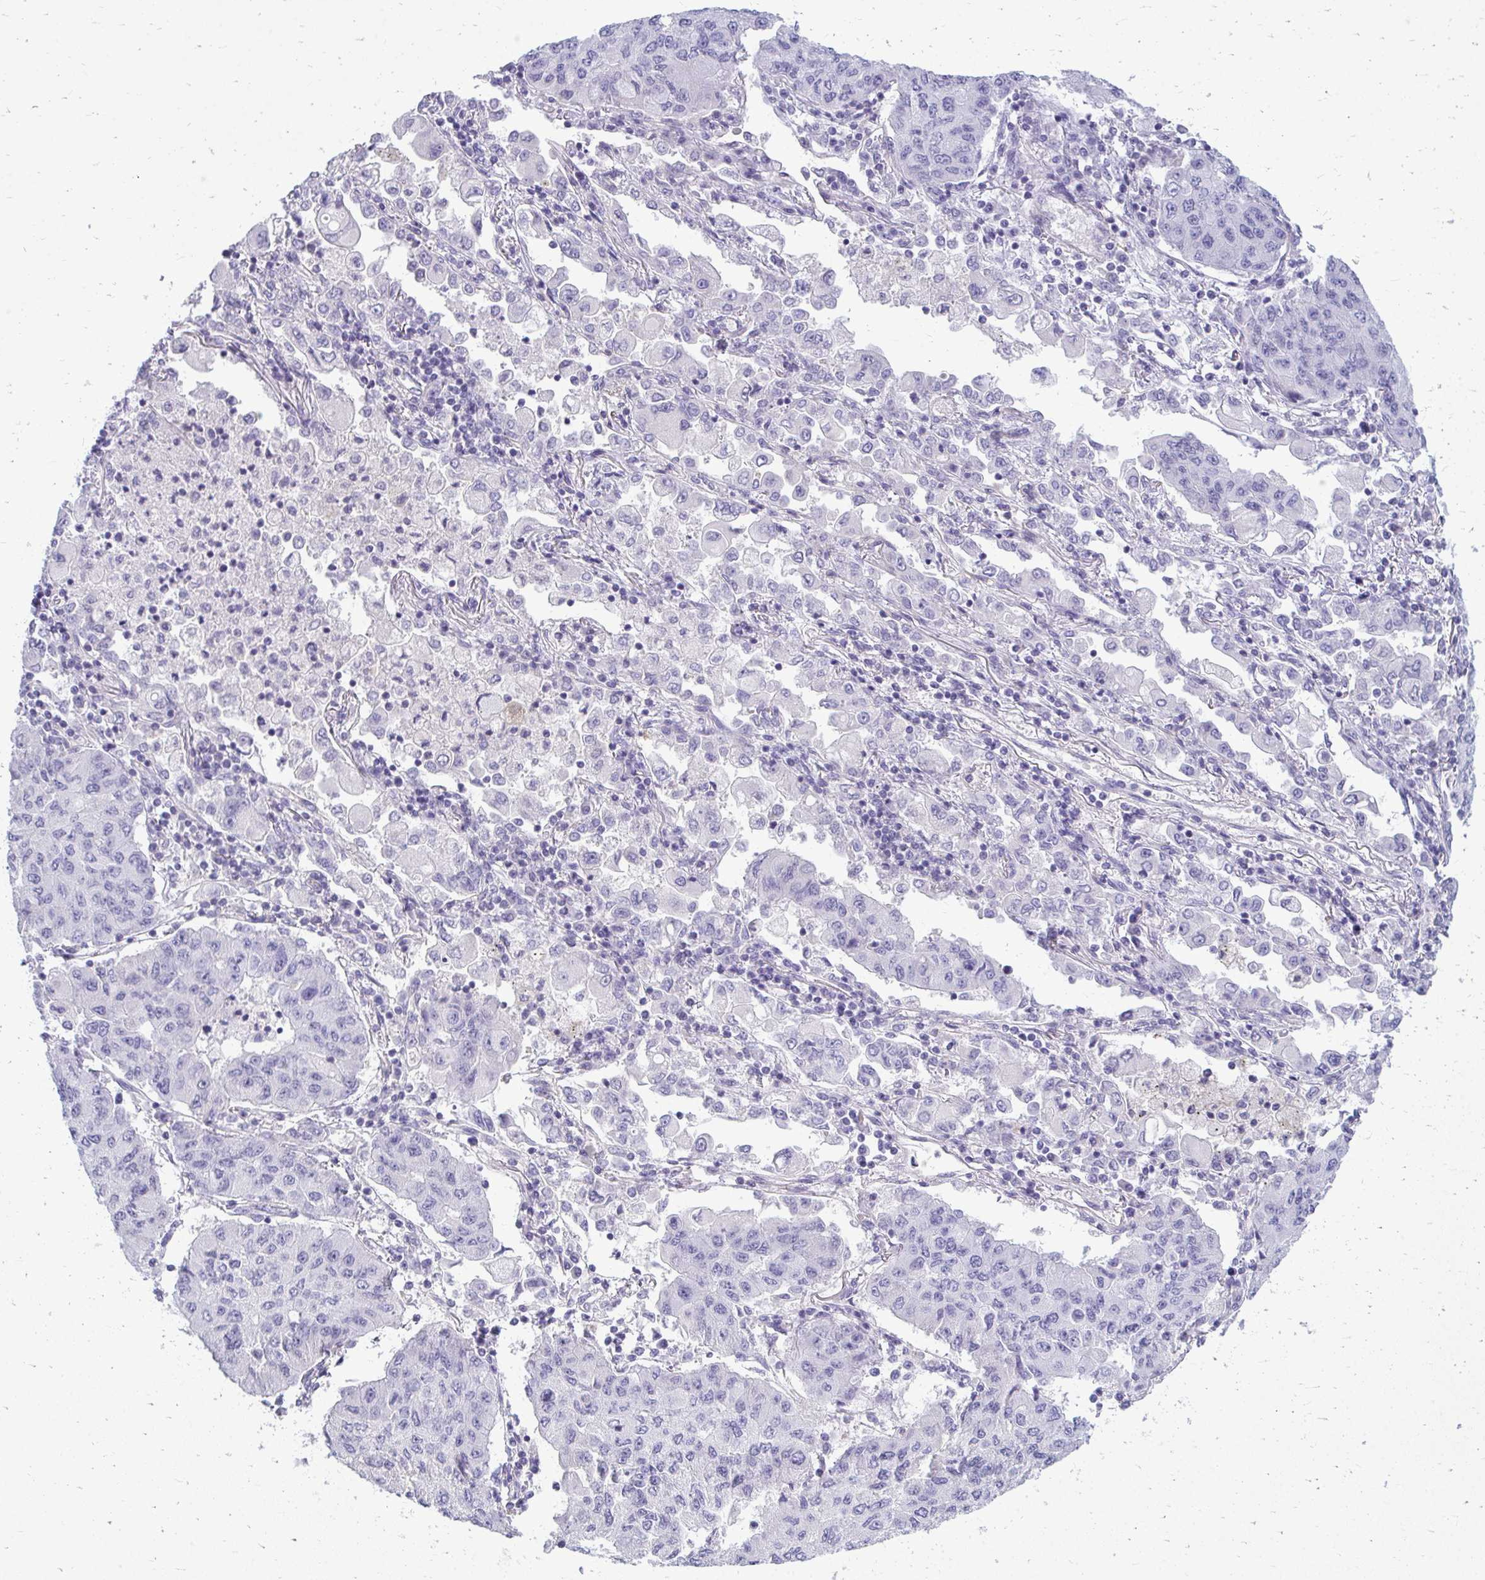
{"staining": {"intensity": "negative", "quantity": "none", "location": "none"}, "tissue": "lung cancer", "cell_type": "Tumor cells", "image_type": "cancer", "snomed": [{"axis": "morphology", "description": "Squamous cell carcinoma, NOS"}, {"axis": "topography", "description": "Lung"}], "caption": "Image shows no significant protein expression in tumor cells of lung cancer (squamous cell carcinoma).", "gene": "FABP3", "patient": {"sex": "male", "age": 74}}